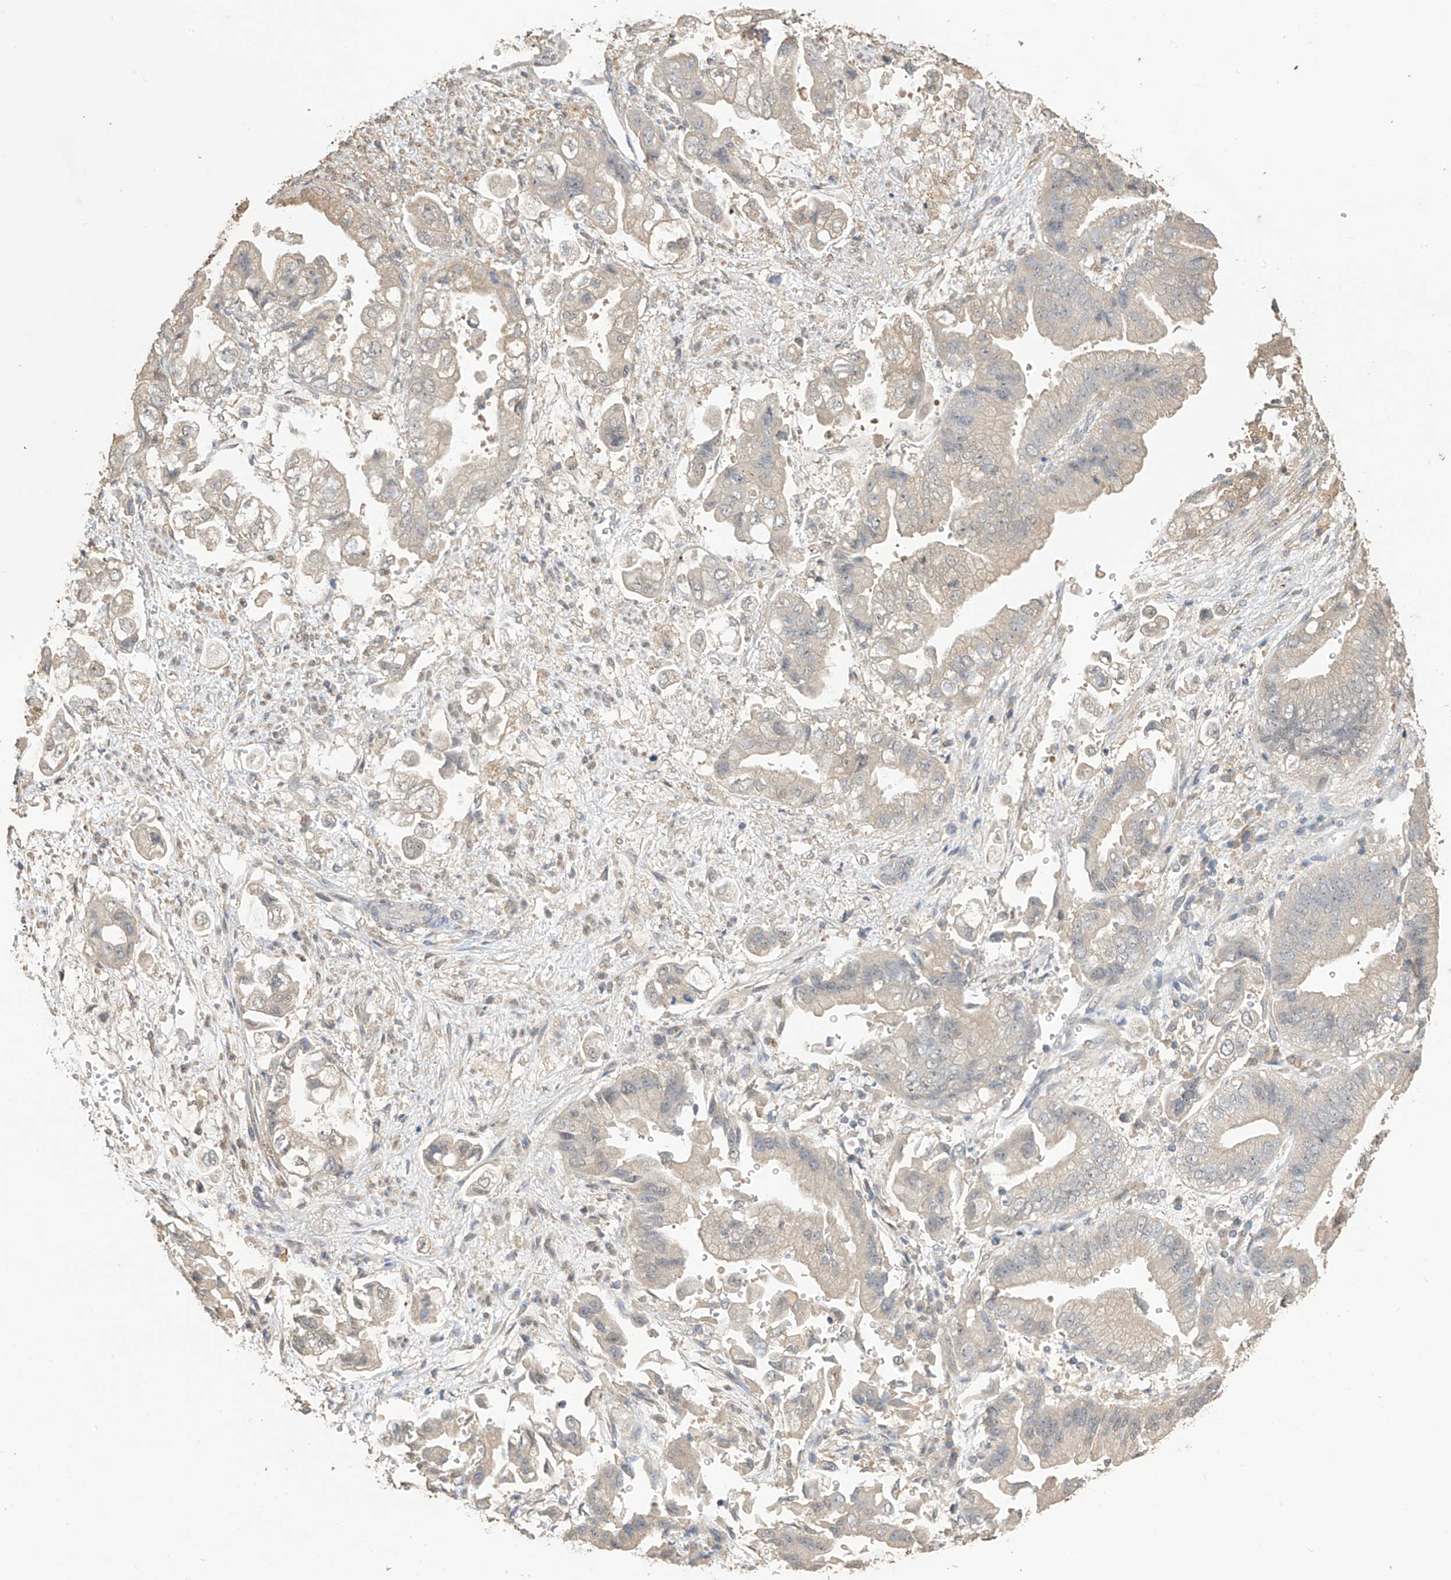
{"staining": {"intensity": "negative", "quantity": "none", "location": "none"}, "tissue": "stomach cancer", "cell_type": "Tumor cells", "image_type": "cancer", "snomed": [{"axis": "morphology", "description": "Adenocarcinoma, NOS"}, {"axis": "topography", "description": "Stomach"}], "caption": "An image of human stomach cancer (adenocarcinoma) is negative for staining in tumor cells.", "gene": "SLFN14", "patient": {"sex": "male", "age": 62}}